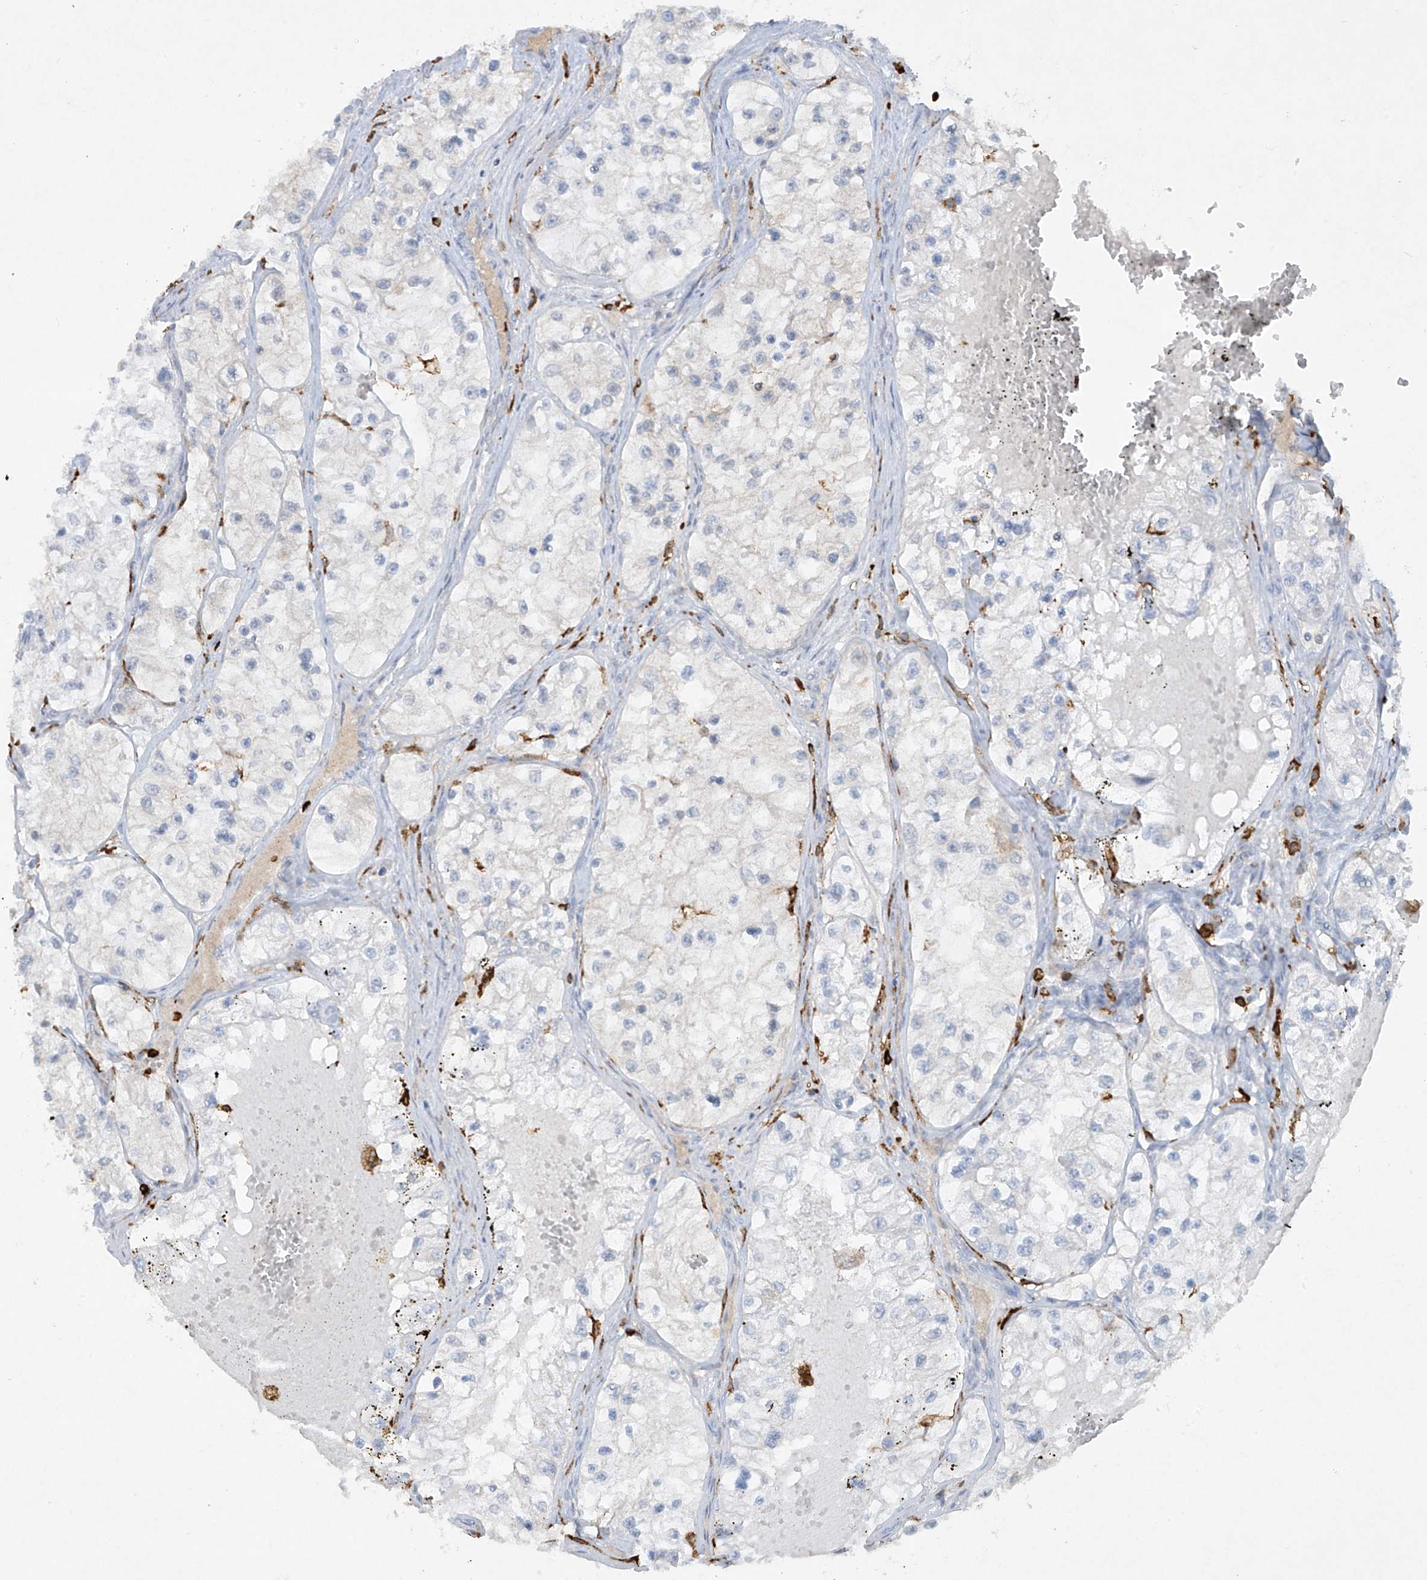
{"staining": {"intensity": "negative", "quantity": "none", "location": "none"}, "tissue": "renal cancer", "cell_type": "Tumor cells", "image_type": "cancer", "snomed": [{"axis": "morphology", "description": "Adenocarcinoma, NOS"}, {"axis": "topography", "description": "Kidney"}], "caption": "An IHC histopathology image of renal adenocarcinoma is shown. There is no staining in tumor cells of renal adenocarcinoma.", "gene": "FCGR3A", "patient": {"sex": "female", "age": 57}}